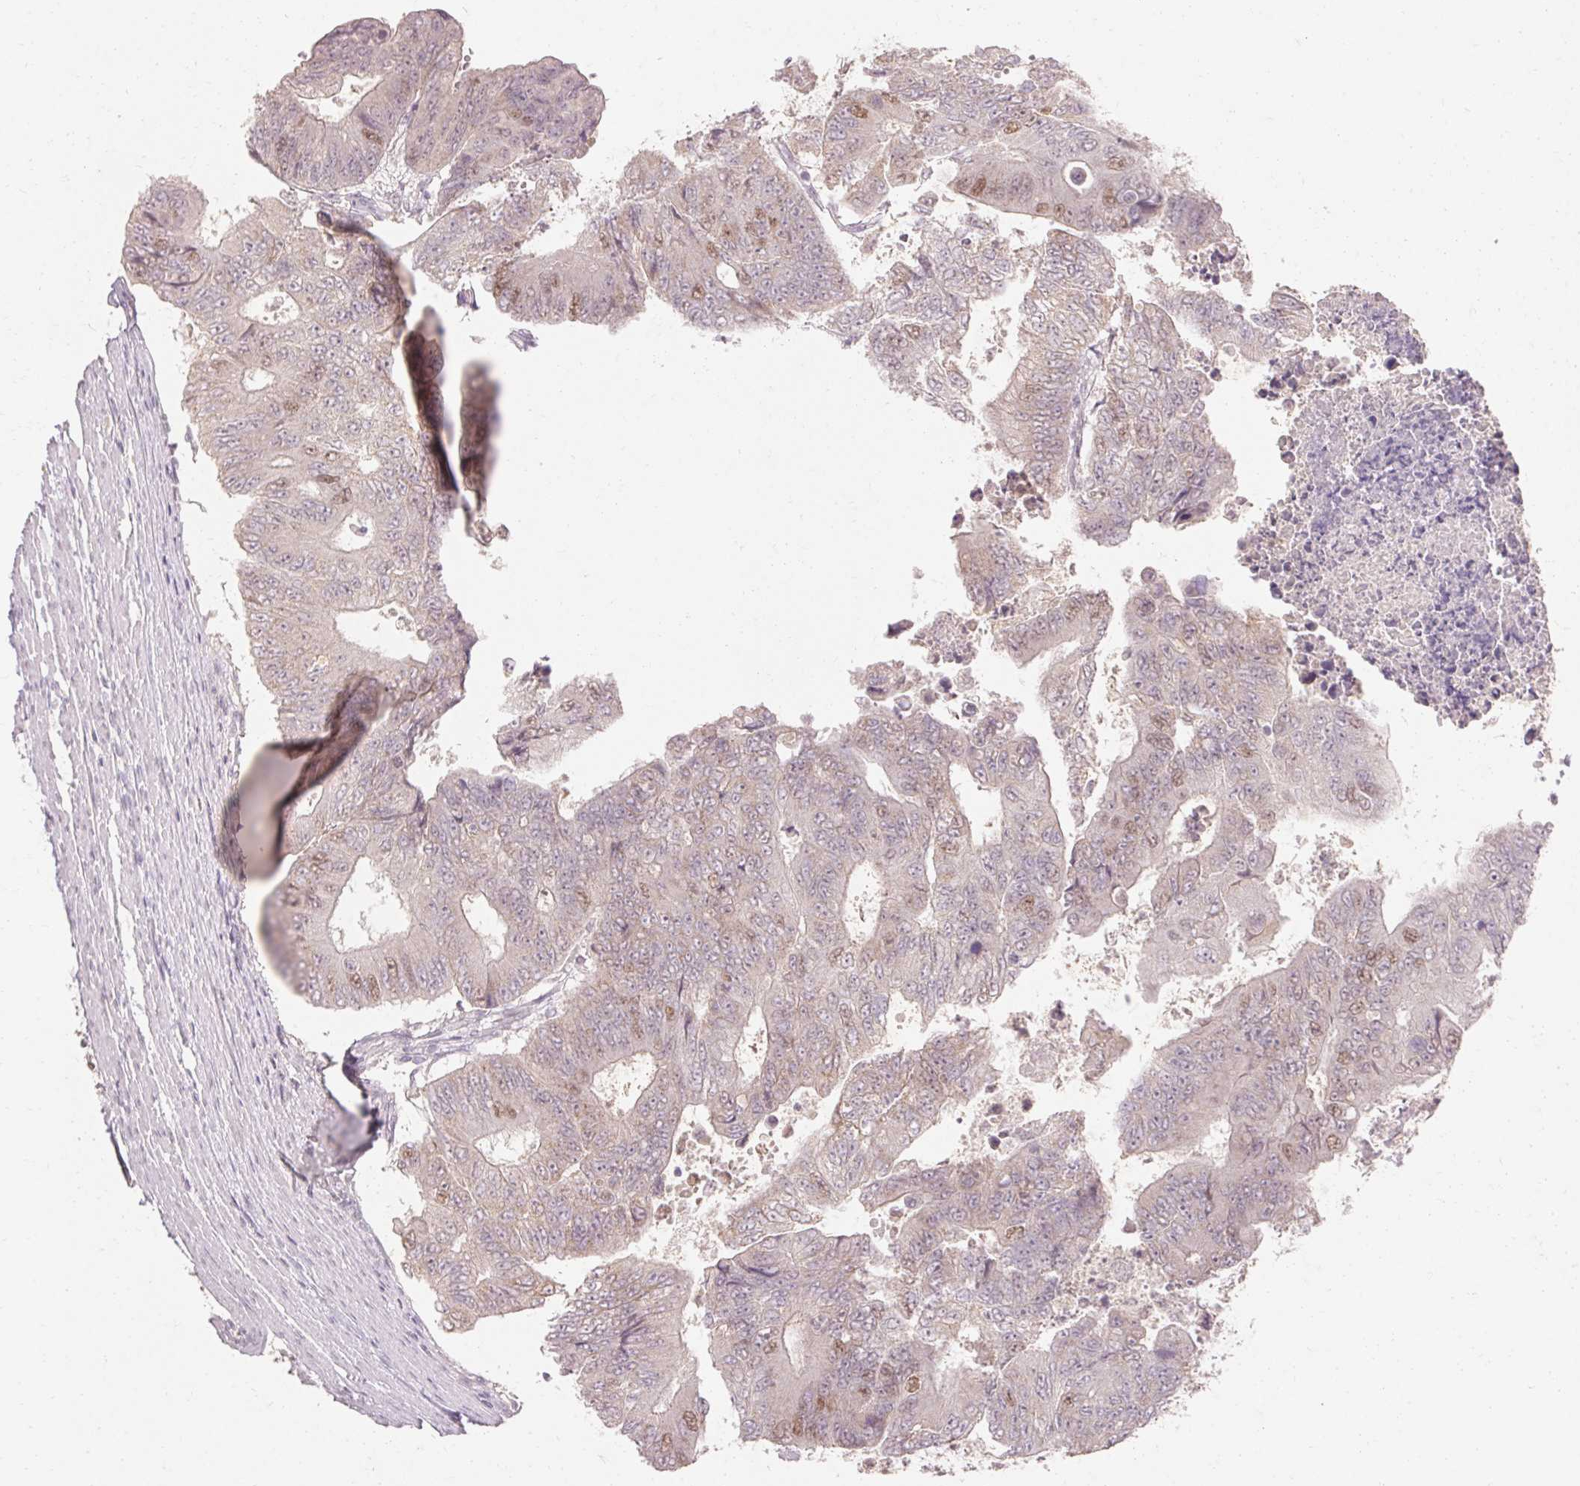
{"staining": {"intensity": "moderate", "quantity": "<25%", "location": "nuclear"}, "tissue": "colorectal cancer", "cell_type": "Tumor cells", "image_type": "cancer", "snomed": [{"axis": "morphology", "description": "Adenocarcinoma, NOS"}, {"axis": "topography", "description": "Colon"}], "caption": "Protein expression analysis of colorectal cancer displays moderate nuclear expression in approximately <25% of tumor cells.", "gene": "SKP2", "patient": {"sex": "female", "age": 48}}